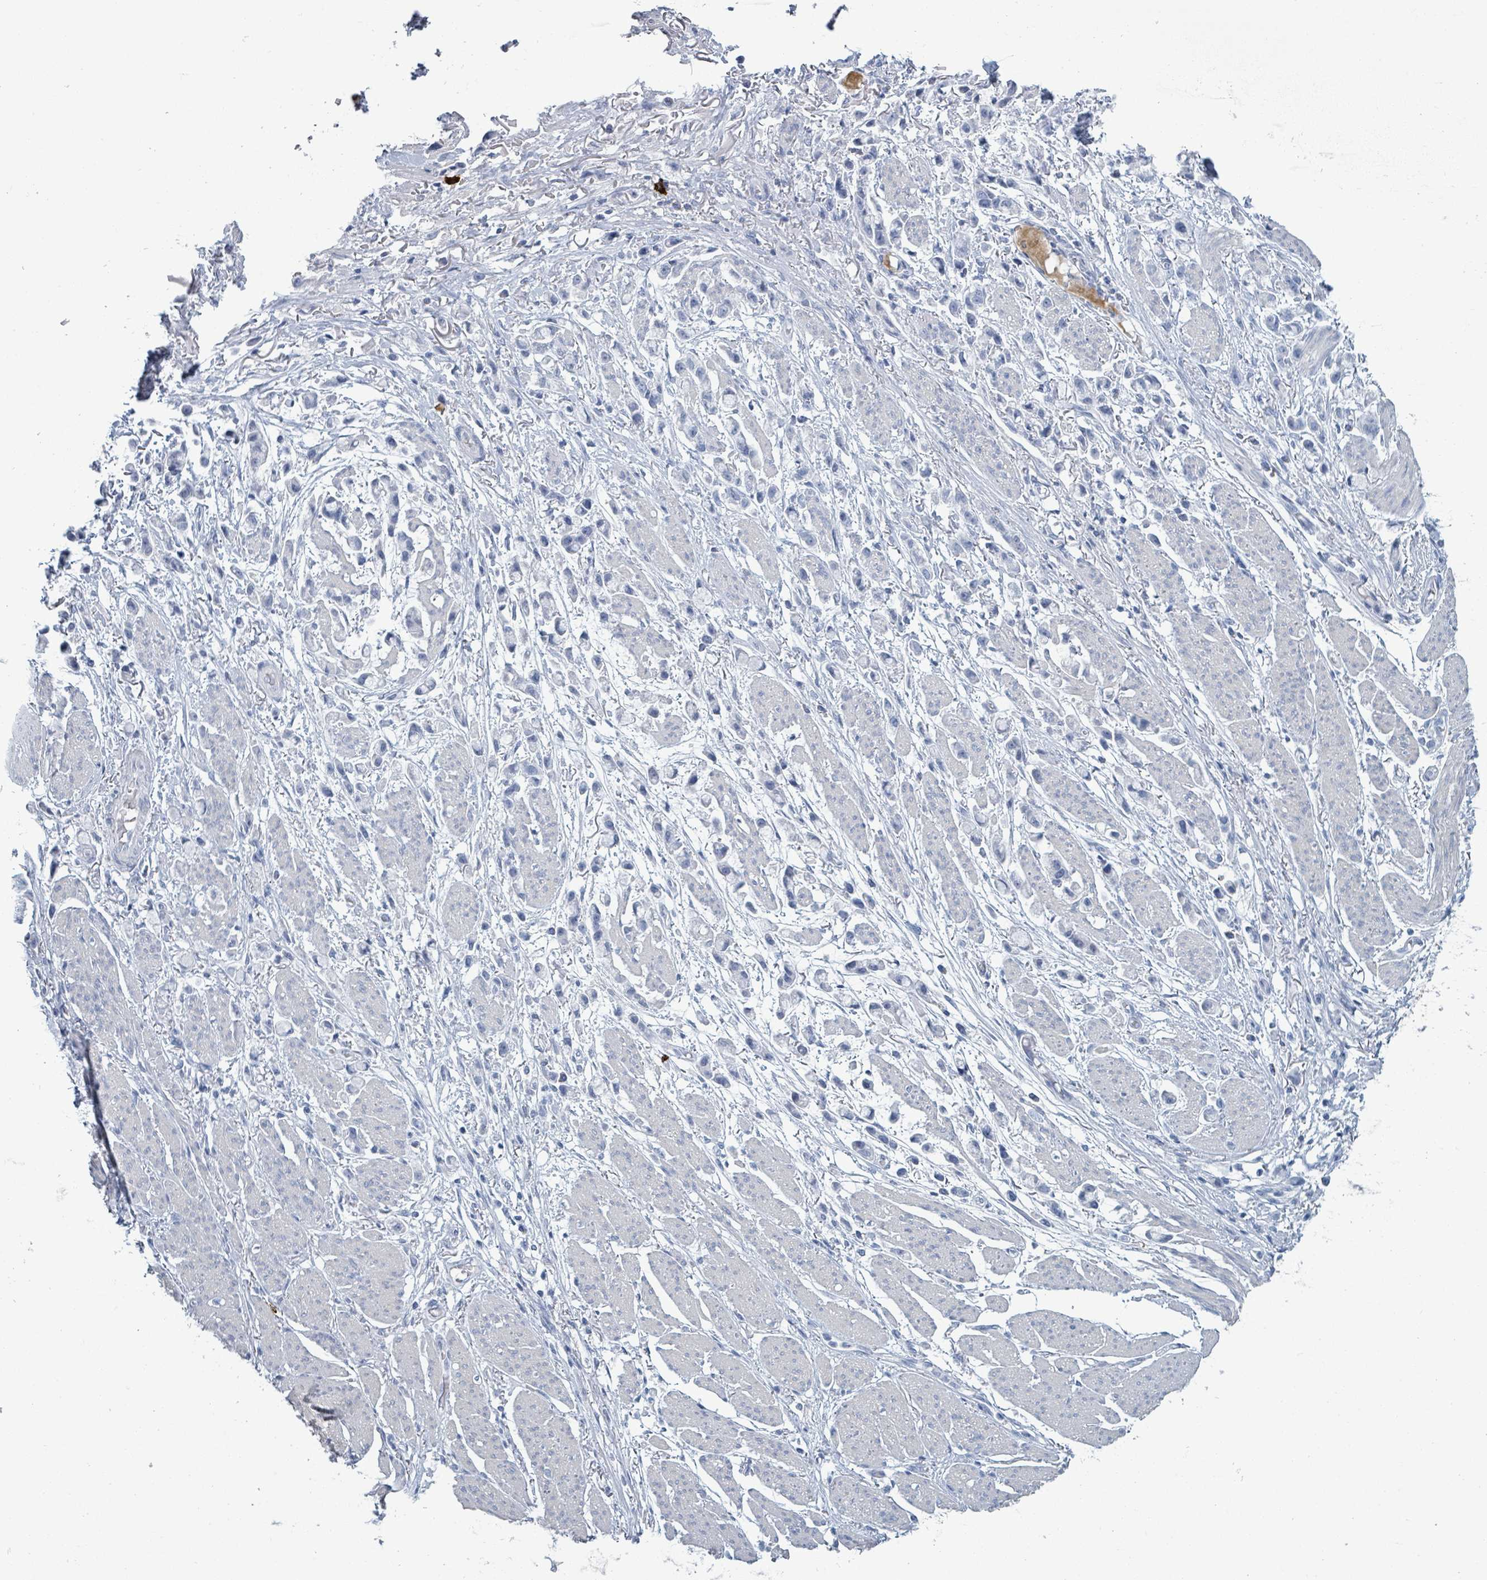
{"staining": {"intensity": "negative", "quantity": "none", "location": "none"}, "tissue": "stomach cancer", "cell_type": "Tumor cells", "image_type": "cancer", "snomed": [{"axis": "morphology", "description": "Adenocarcinoma, NOS"}, {"axis": "topography", "description": "Stomach"}], "caption": "DAB (3,3'-diaminobenzidine) immunohistochemical staining of stomach adenocarcinoma exhibits no significant staining in tumor cells.", "gene": "VPS13D", "patient": {"sex": "female", "age": 81}}